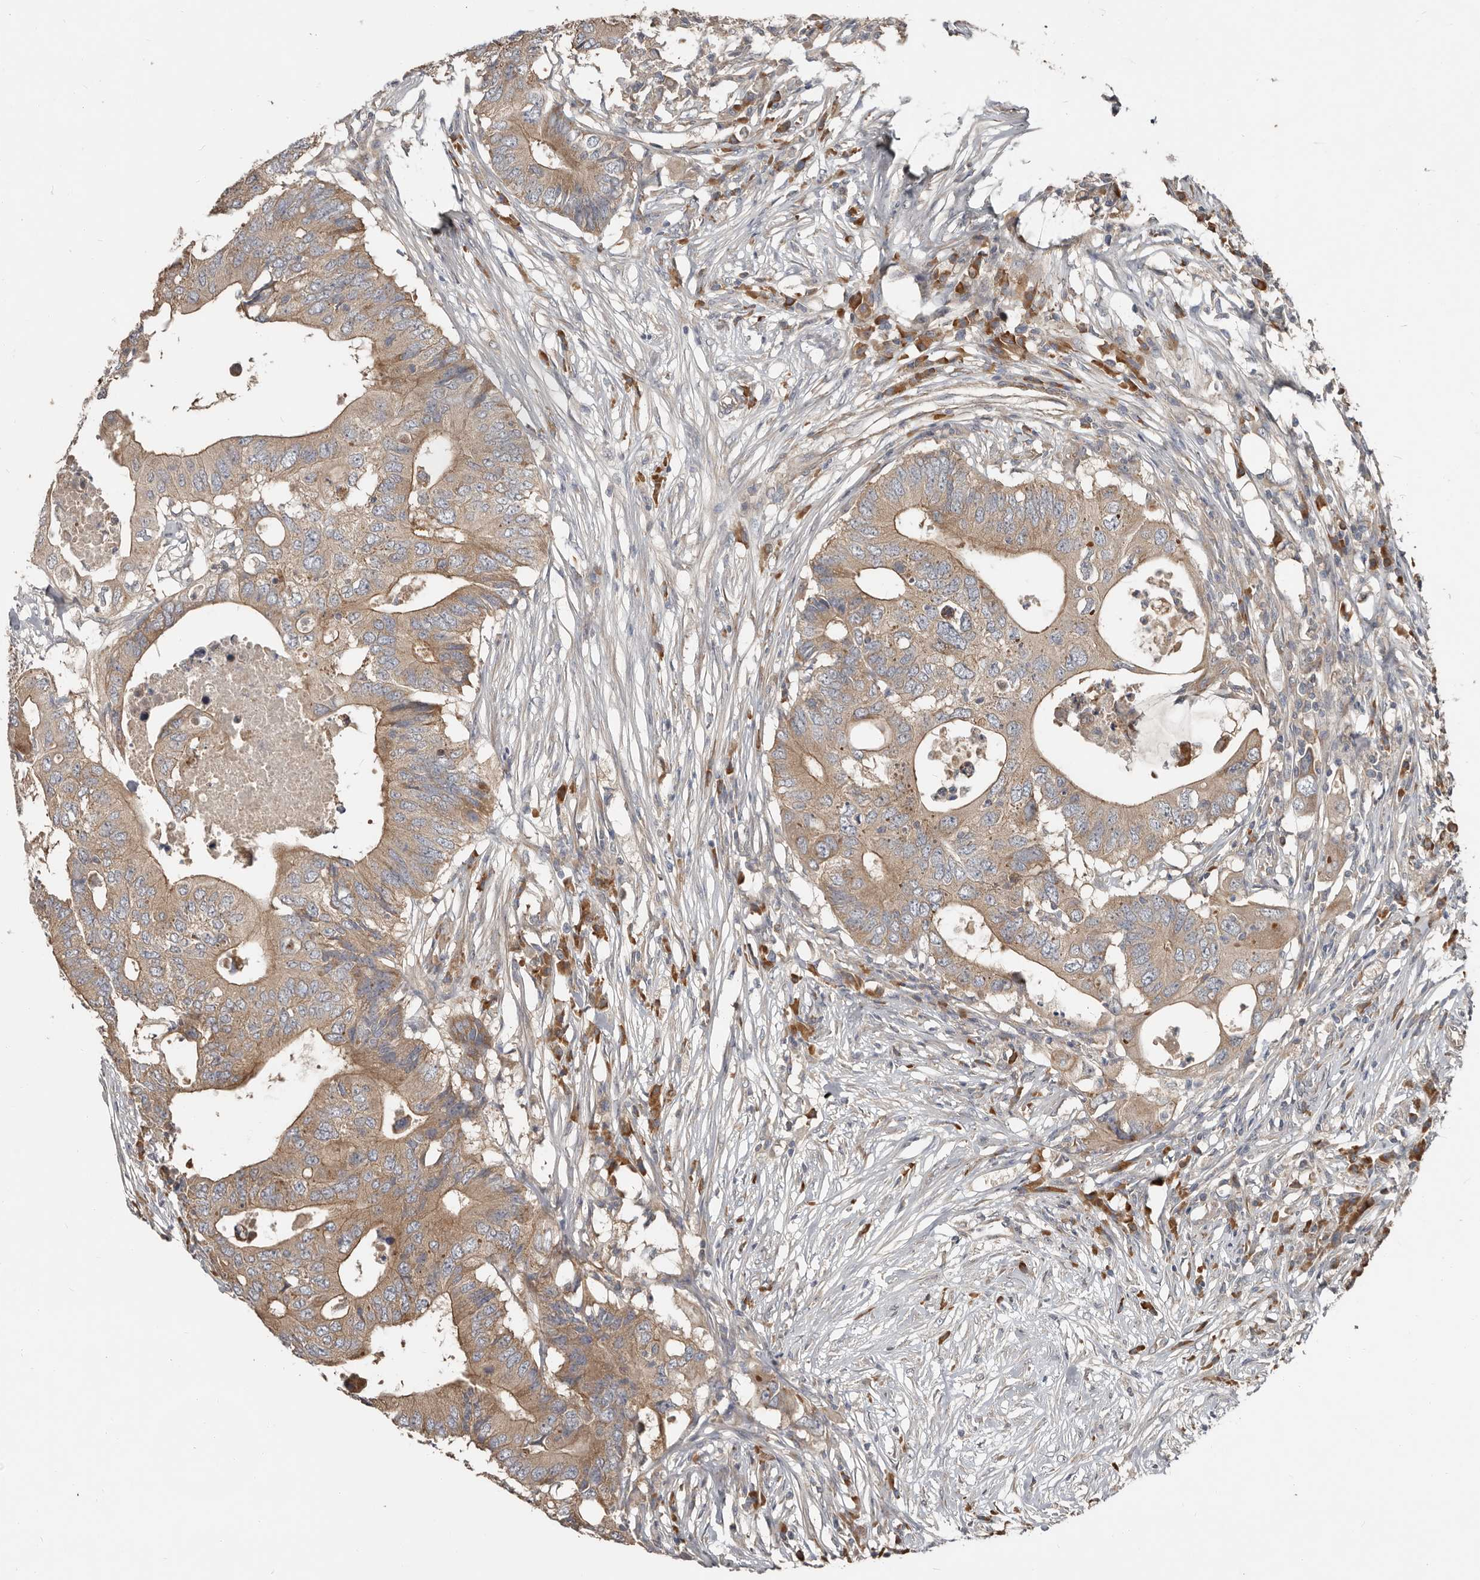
{"staining": {"intensity": "moderate", "quantity": ">75%", "location": "cytoplasmic/membranous"}, "tissue": "colorectal cancer", "cell_type": "Tumor cells", "image_type": "cancer", "snomed": [{"axis": "morphology", "description": "Adenocarcinoma, NOS"}, {"axis": "topography", "description": "Colon"}], "caption": "Immunohistochemistry micrograph of neoplastic tissue: colorectal cancer stained using immunohistochemistry (IHC) exhibits medium levels of moderate protein expression localized specifically in the cytoplasmic/membranous of tumor cells, appearing as a cytoplasmic/membranous brown color.", "gene": "AKNAD1", "patient": {"sex": "male", "age": 71}}